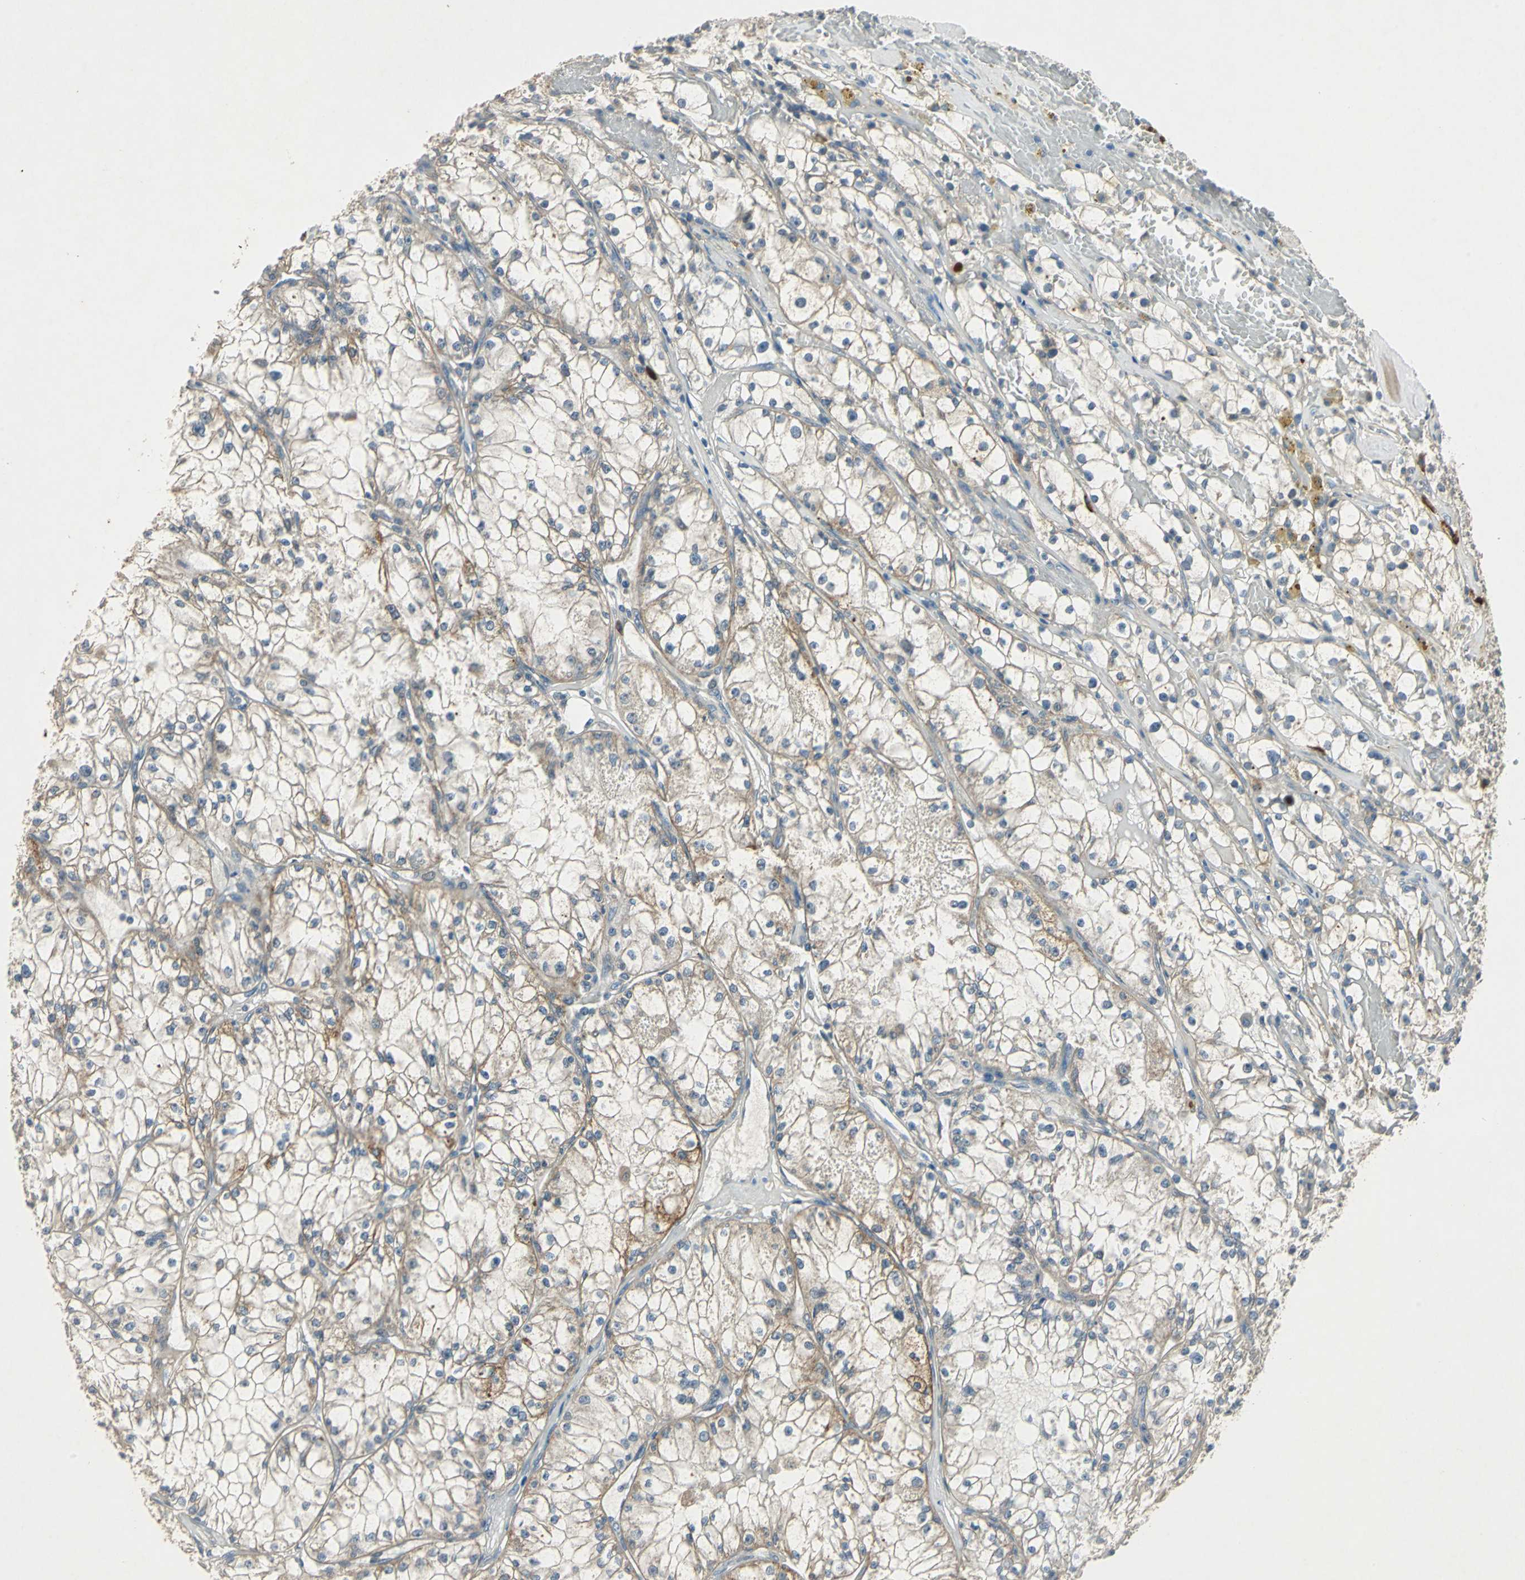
{"staining": {"intensity": "weak", "quantity": "25%-75%", "location": "cytoplasmic/membranous"}, "tissue": "renal cancer", "cell_type": "Tumor cells", "image_type": "cancer", "snomed": [{"axis": "morphology", "description": "Adenocarcinoma, NOS"}, {"axis": "topography", "description": "Kidney"}], "caption": "IHC staining of adenocarcinoma (renal), which reveals low levels of weak cytoplasmic/membranous positivity in approximately 25%-75% of tumor cells indicating weak cytoplasmic/membranous protein positivity. The staining was performed using DAB (3,3'-diaminobenzidine) (brown) for protein detection and nuclei were counterstained in hematoxylin (blue).", "gene": "SLC2A13", "patient": {"sex": "male", "age": 56}}